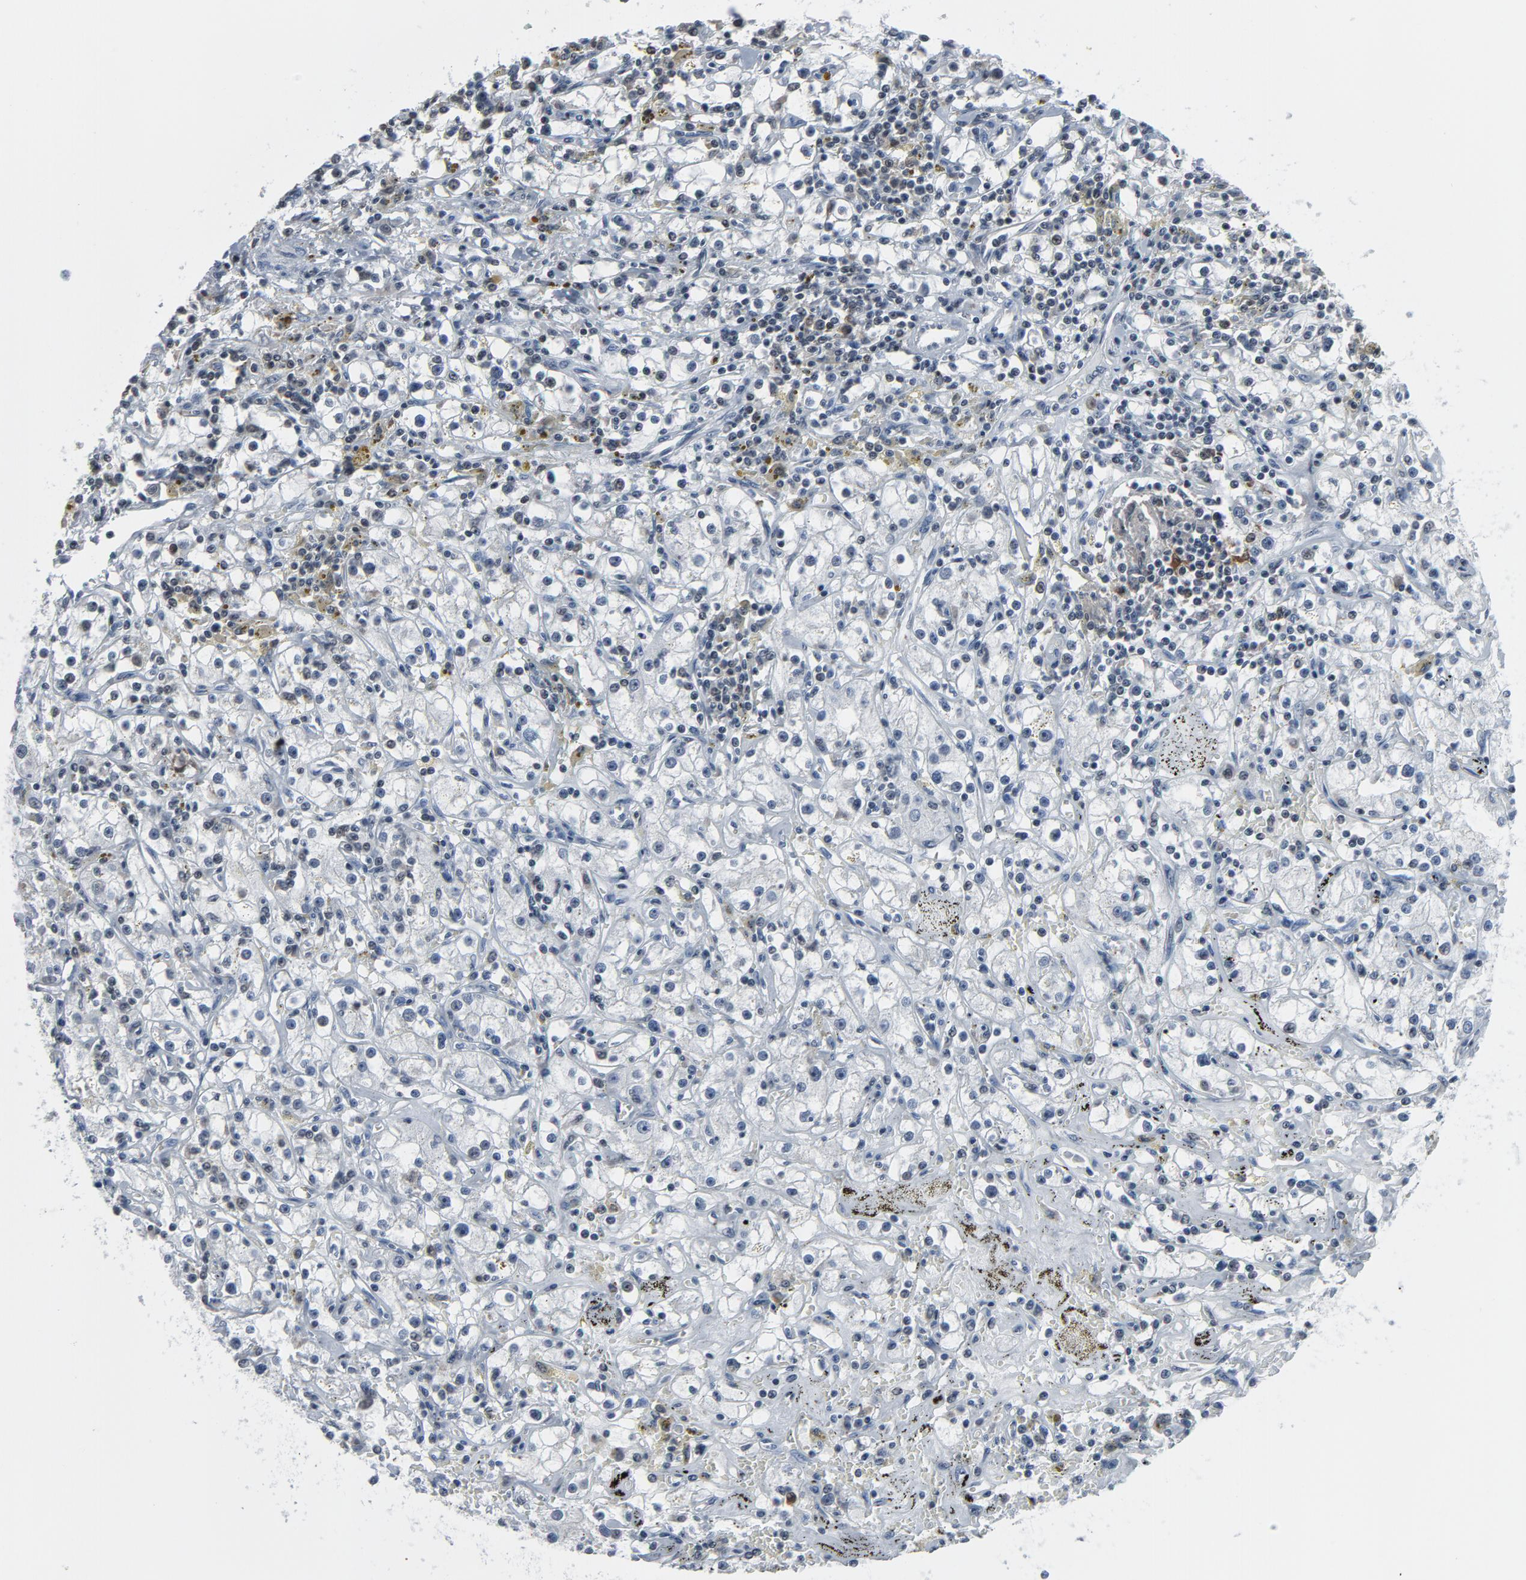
{"staining": {"intensity": "negative", "quantity": "none", "location": "none"}, "tissue": "renal cancer", "cell_type": "Tumor cells", "image_type": "cancer", "snomed": [{"axis": "morphology", "description": "Adenocarcinoma, NOS"}, {"axis": "topography", "description": "Kidney"}], "caption": "Immunohistochemistry (IHC) photomicrograph of neoplastic tissue: human adenocarcinoma (renal) stained with DAB exhibits no significant protein positivity in tumor cells.", "gene": "STAT5A", "patient": {"sex": "male", "age": 56}}